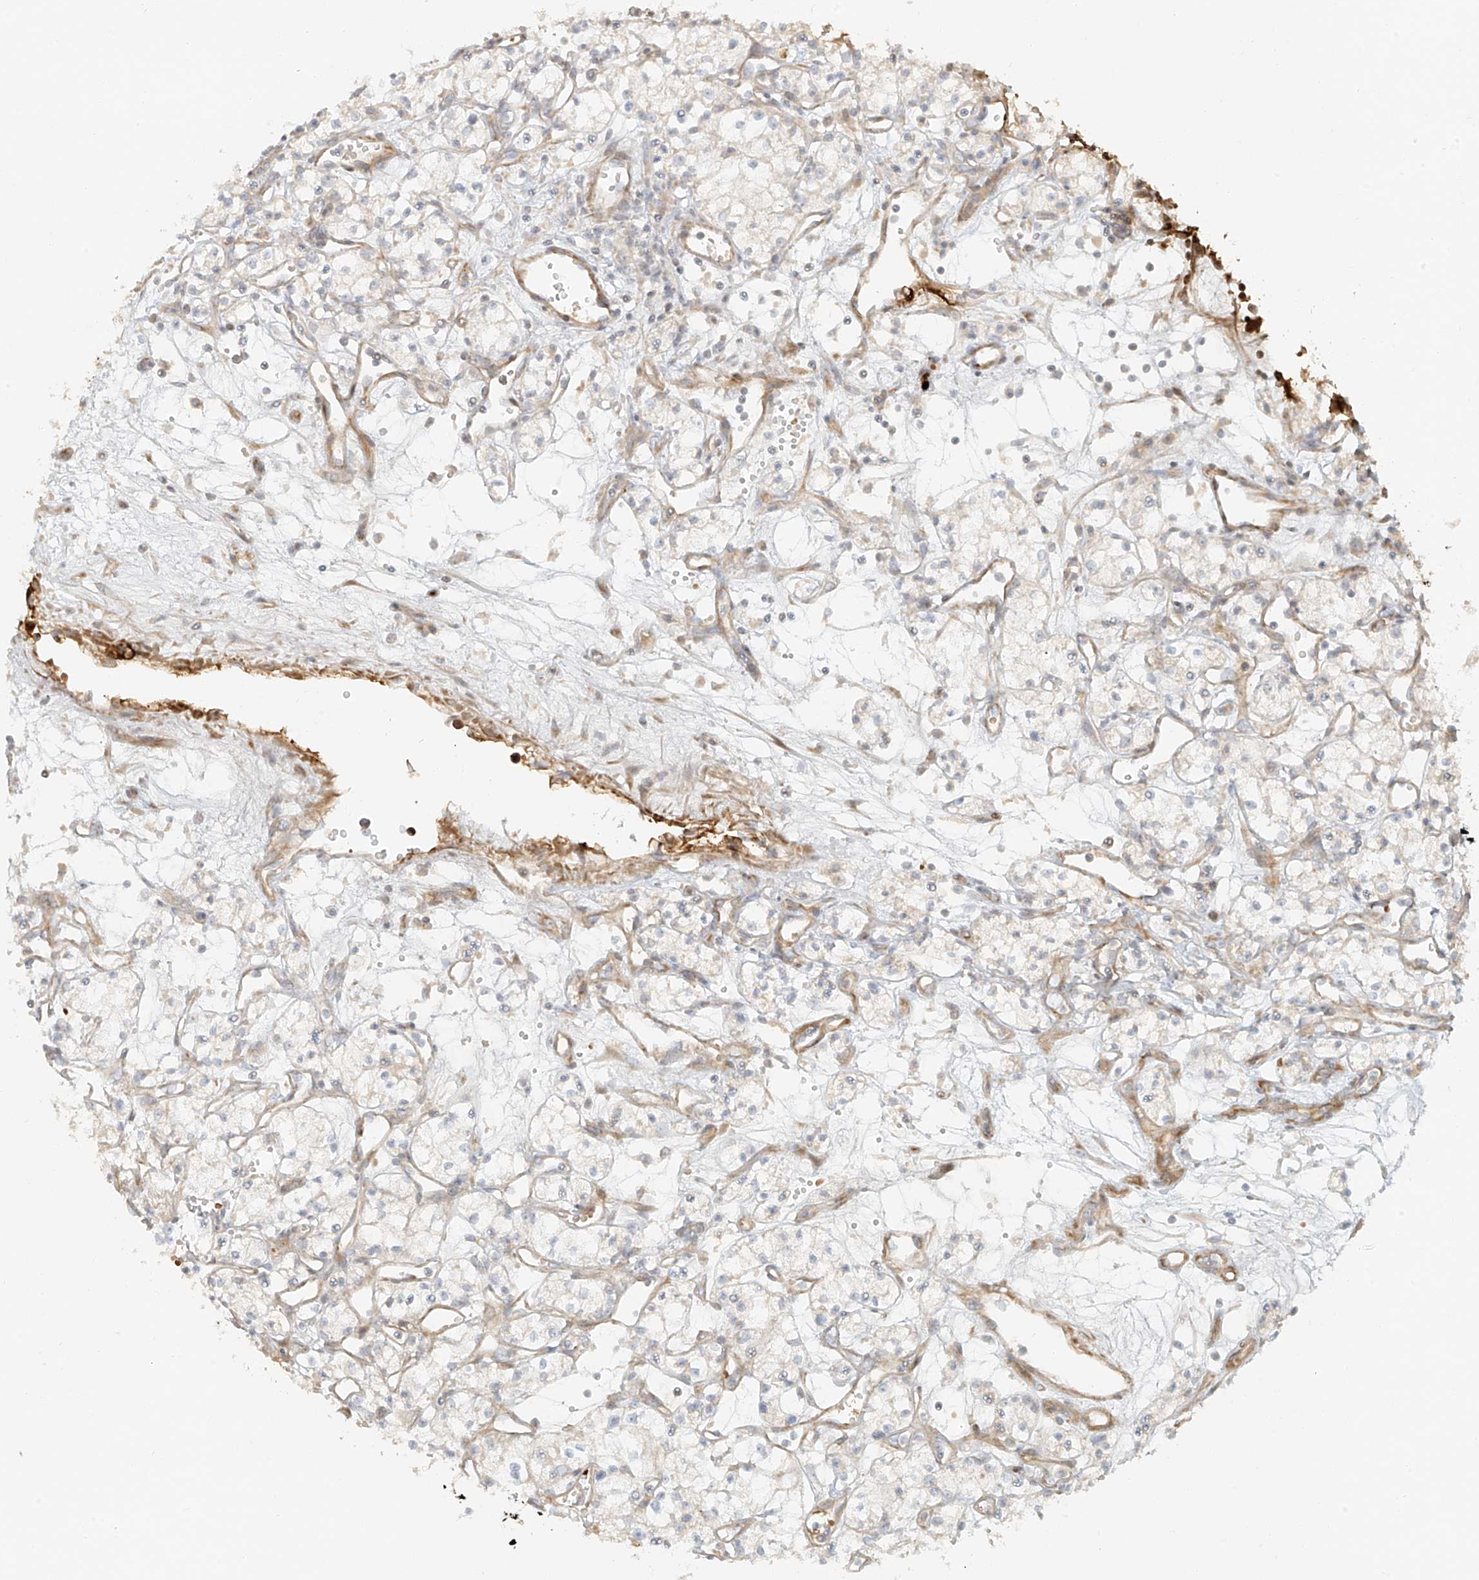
{"staining": {"intensity": "negative", "quantity": "none", "location": "none"}, "tissue": "renal cancer", "cell_type": "Tumor cells", "image_type": "cancer", "snomed": [{"axis": "morphology", "description": "Adenocarcinoma, NOS"}, {"axis": "topography", "description": "Kidney"}], "caption": "There is no significant staining in tumor cells of renal adenocarcinoma.", "gene": "MIPEP", "patient": {"sex": "male", "age": 59}}